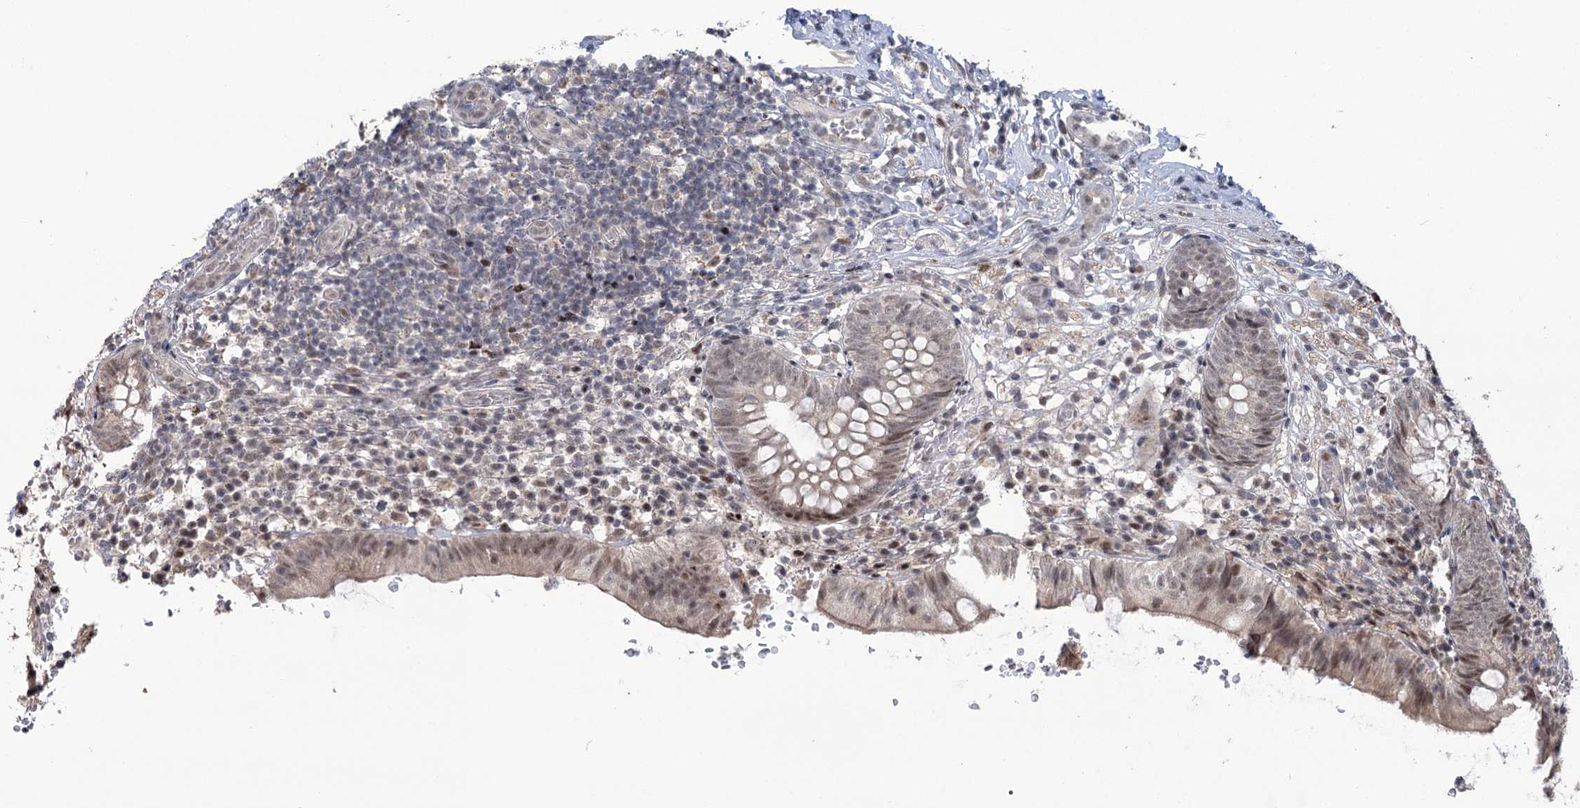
{"staining": {"intensity": "weak", "quantity": ">75%", "location": "nuclear"}, "tissue": "appendix", "cell_type": "Glandular cells", "image_type": "normal", "snomed": [{"axis": "morphology", "description": "Normal tissue, NOS"}, {"axis": "topography", "description": "Appendix"}], "caption": "The image reveals staining of benign appendix, revealing weak nuclear protein staining (brown color) within glandular cells.", "gene": "WBP1L", "patient": {"sex": "male", "age": 8}}